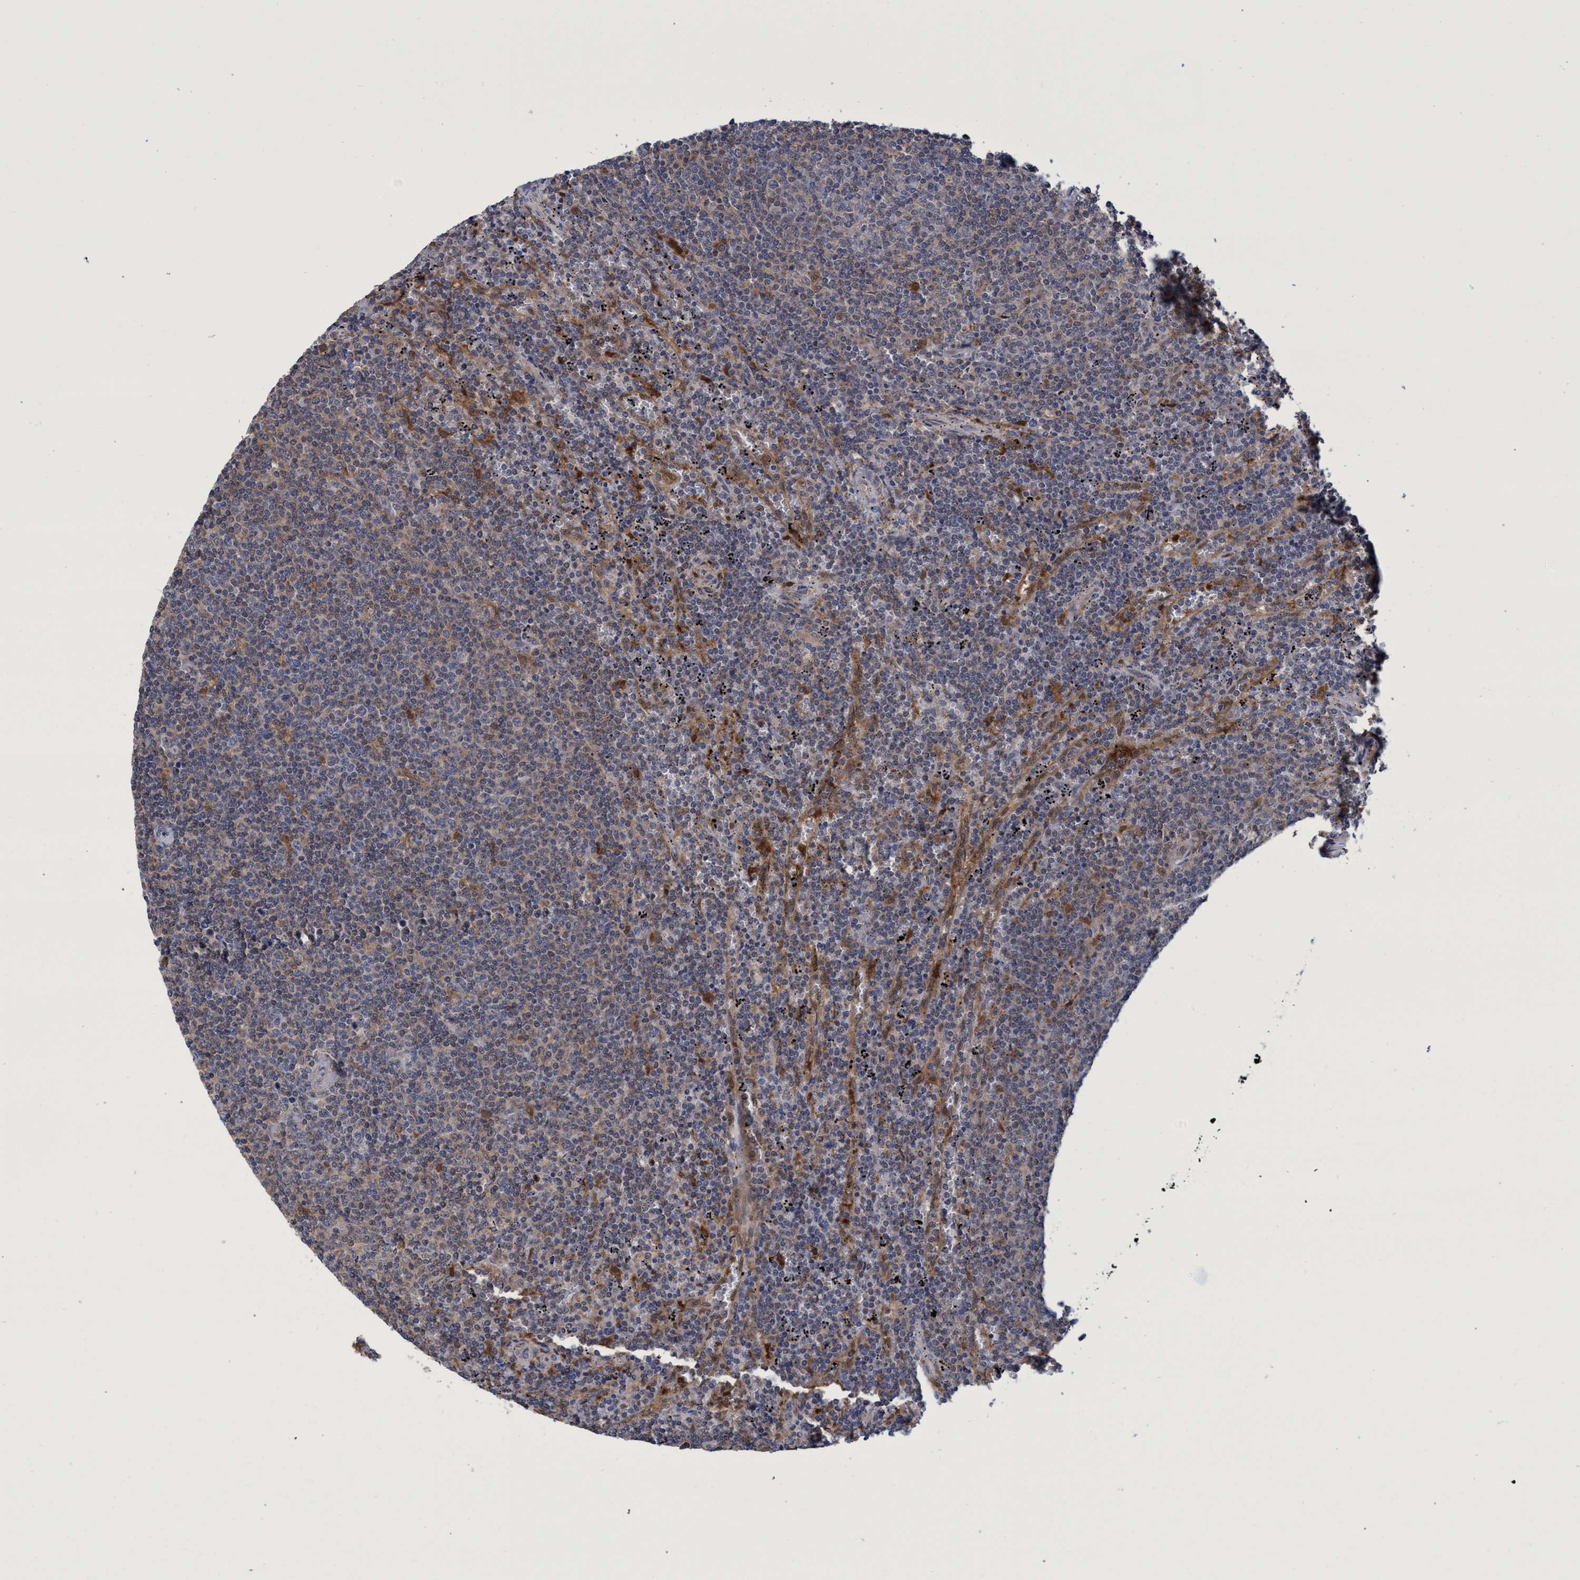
{"staining": {"intensity": "weak", "quantity": "25%-75%", "location": "cytoplasmic/membranous"}, "tissue": "lymphoma", "cell_type": "Tumor cells", "image_type": "cancer", "snomed": [{"axis": "morphology", "description": "Malignant lymphoma, non-Hodgkin's type, Low grade"}, {"axis": "topography", "description": "Spleen"}], "caption": "About 25%-75% of tumor cells in lymphoma reveal weak cytoplasmic/membranous protein staining as visualized by brown immunohistochemical staining.", "gene": "PNPO", "patient": {"sex": "female", "age": 50}}